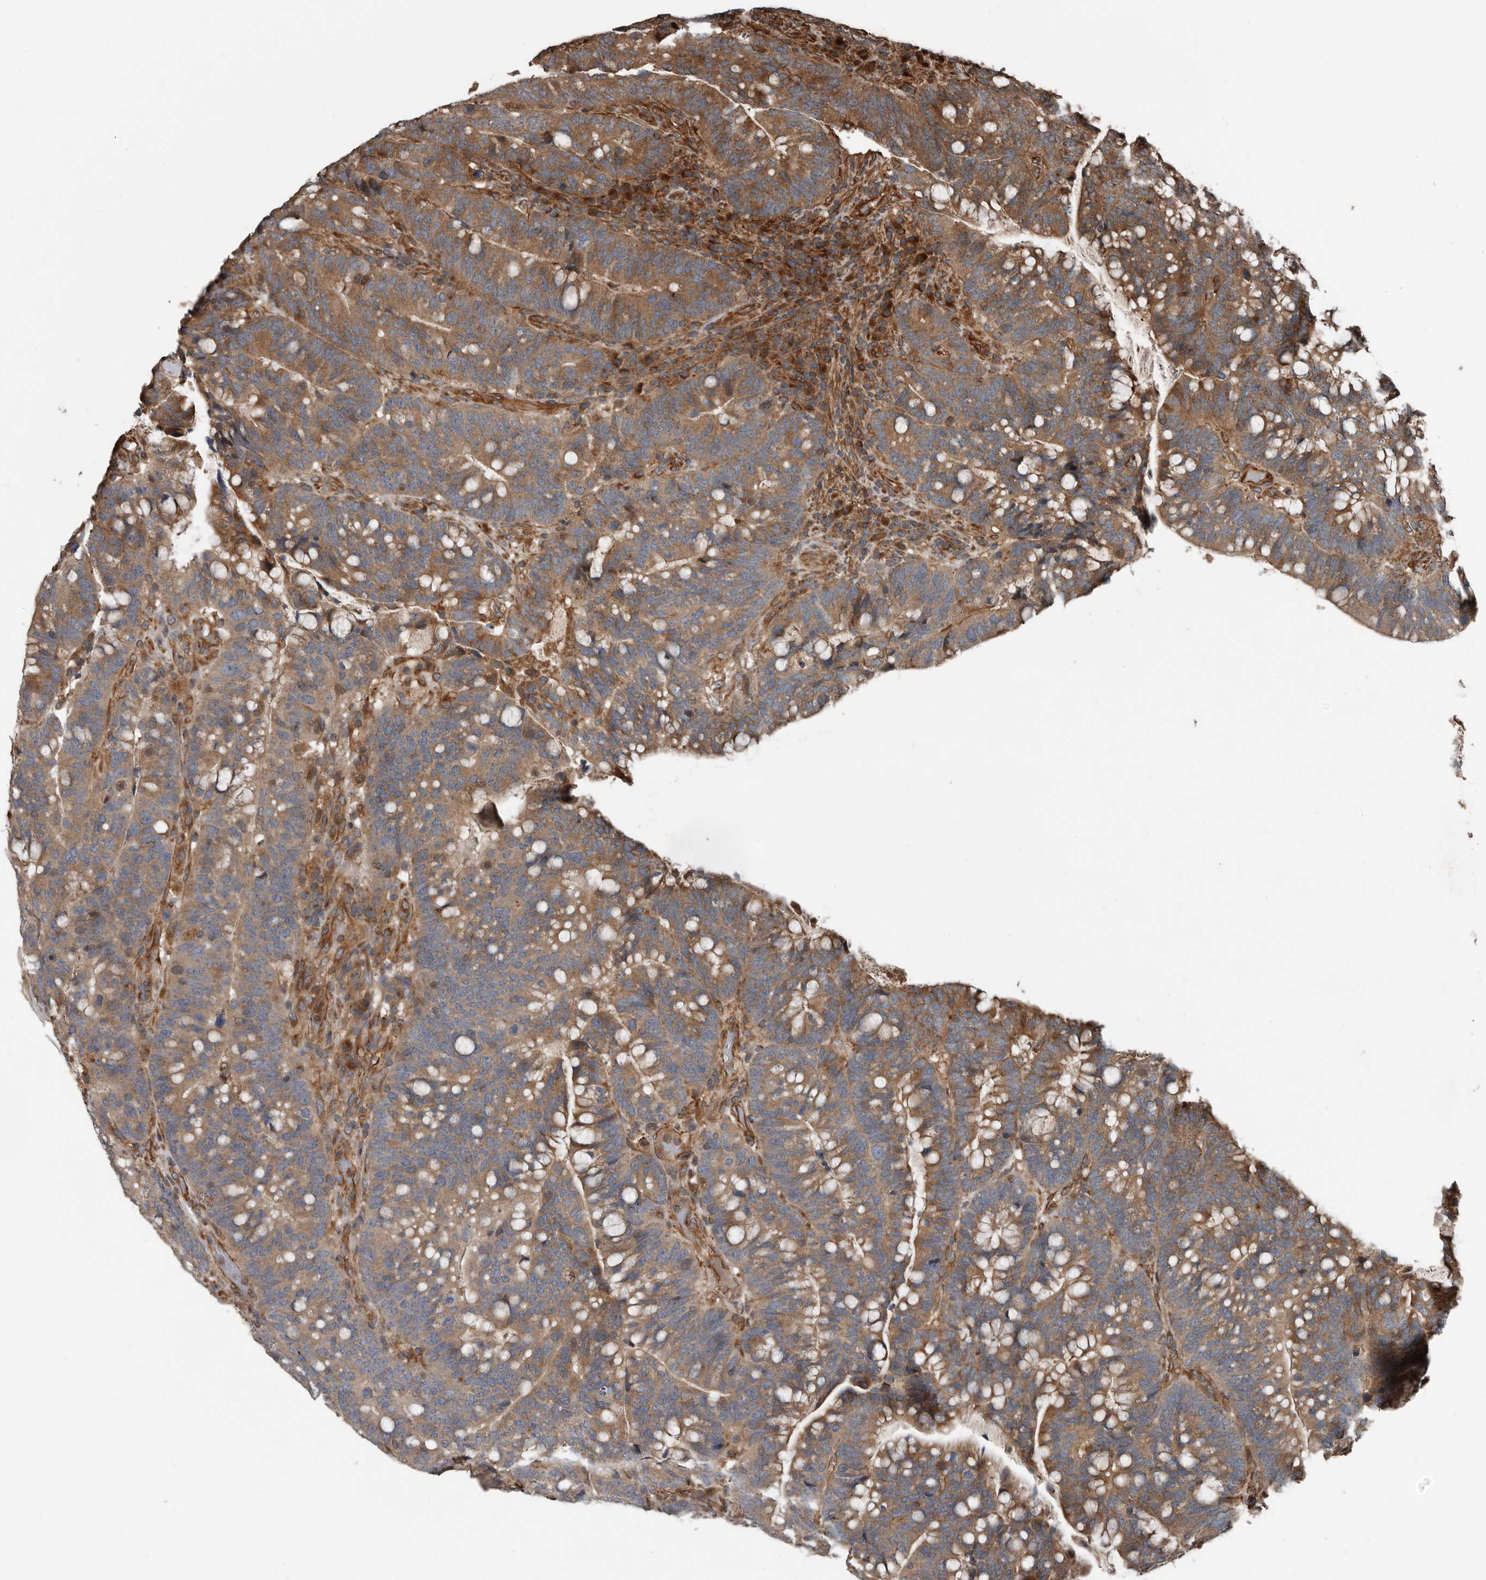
{"staining": {"intensity": "moderate", "quantity": ">75%", "location": "cytoplasmic/membranous"}, "tissue": "colorectal cancer", "cell_type": "Tumor cells", "image_type": "cancer", "snomed": [{"axis": "morphology", "description": "Adenocarcinoma, NOS"}, {"axis": "topography", "description": "Colon"}], "caption": "An image of colorectal cancer (adenocarcinoma) stained for a protein shows moderate cytoplasmic/membranous brown staining in tumor cells. (Stains: DAB (3,3'-diaminobenzidine) in brown, nuclei in blue, Microscopy: brightfield microscopy at high magnification).", "gene": "YOD1", "patient": {"sex": "female", "age": 66}}